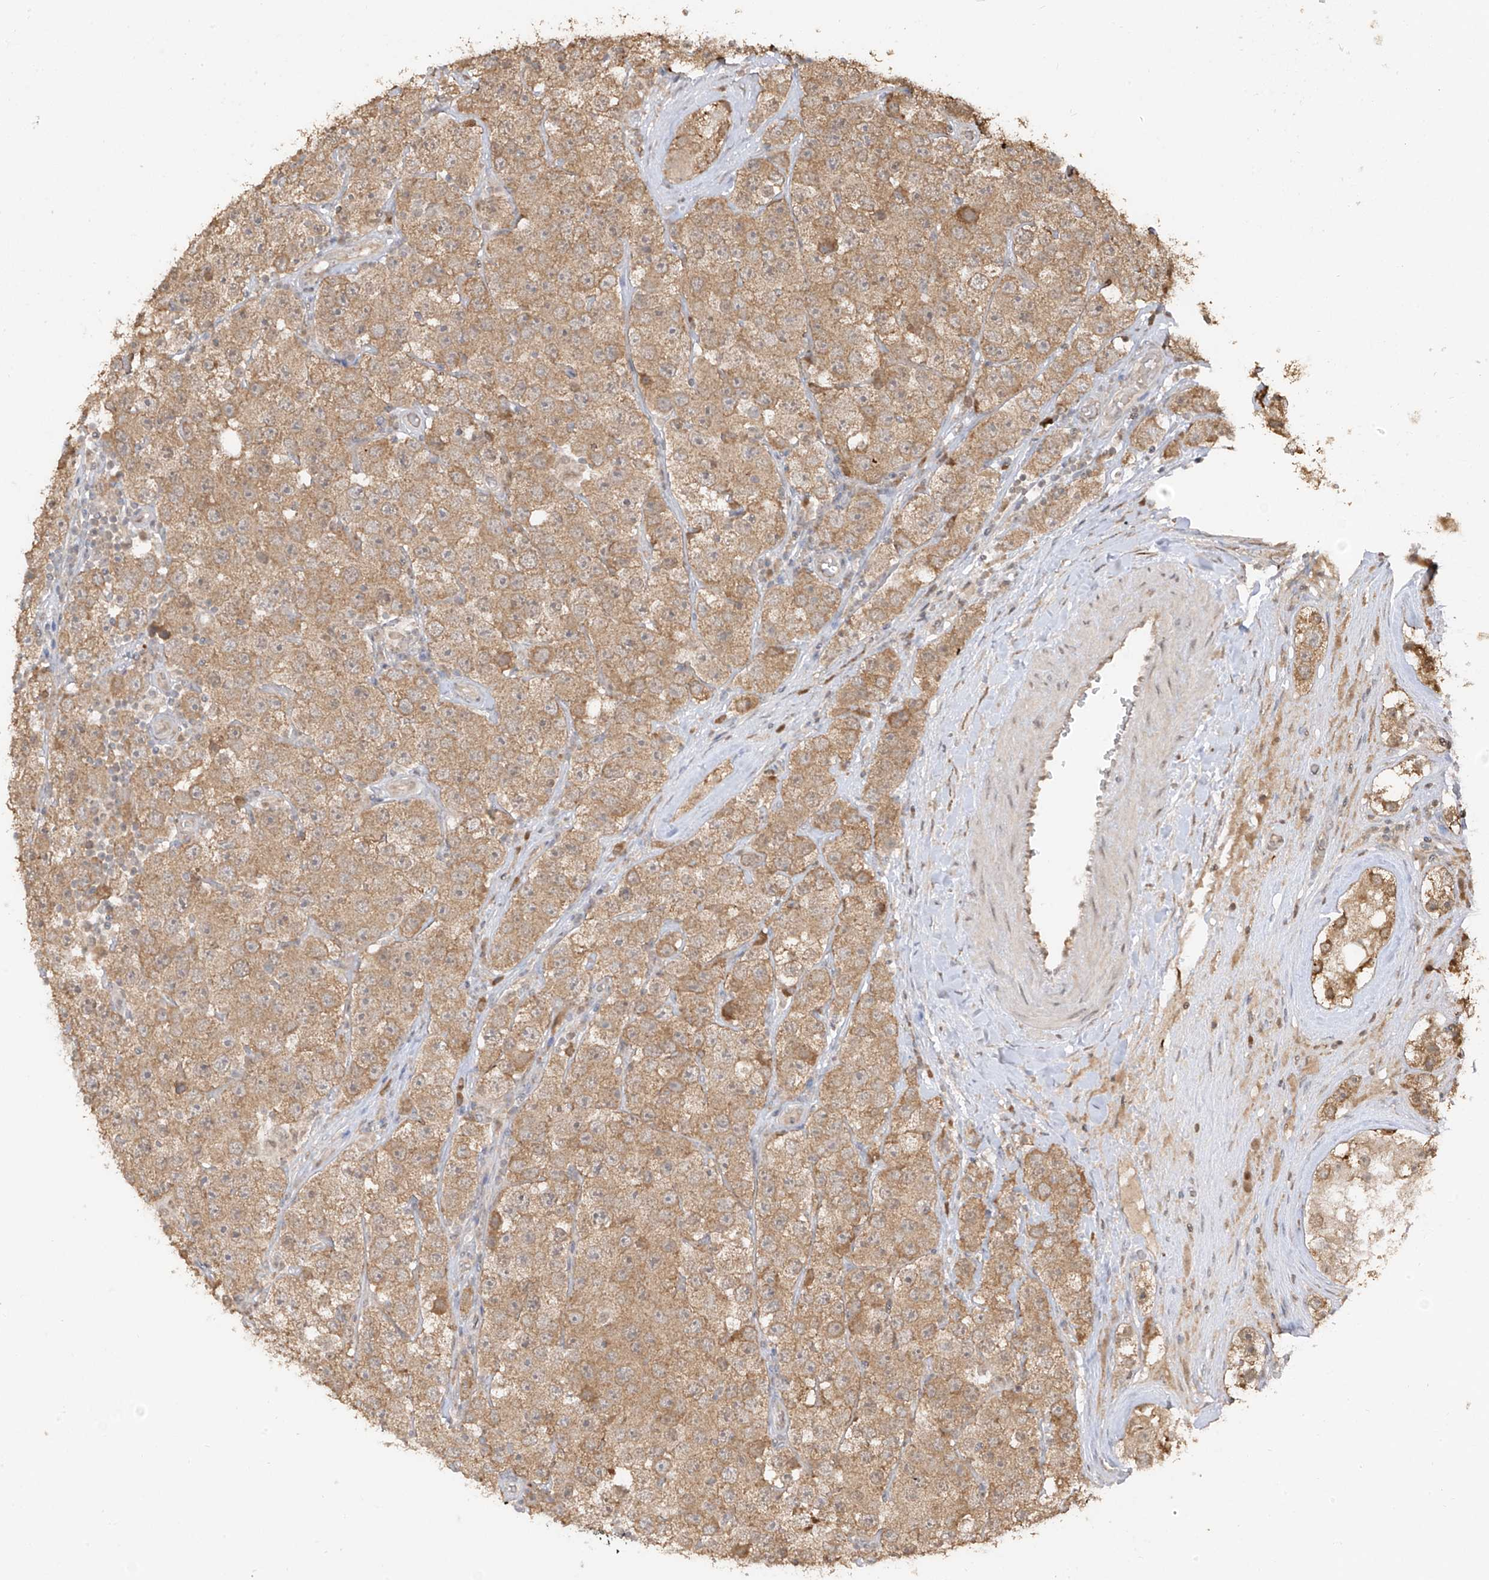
{"staining": {"intensity": "moderate", "quantity": ">75%", "location": "cytoplasmic/membranous"}, "tissue": "testis cancer", "cell_type": "Tumor cells", "image_type": "cancer", "snomed": [{"axis": "morphology", "description": "Seminoma, NOS"}, {"axis": "topography", "description": "Testis"}], "caption": "The image demonstrates immunohistochemical staining of testis cancer. There is moderate cytoplasmic/membranous expression is identified in about >75% of tumor cells.", "gene": "COLGALT2", "patient": {"sex": "male", "age": 28}}